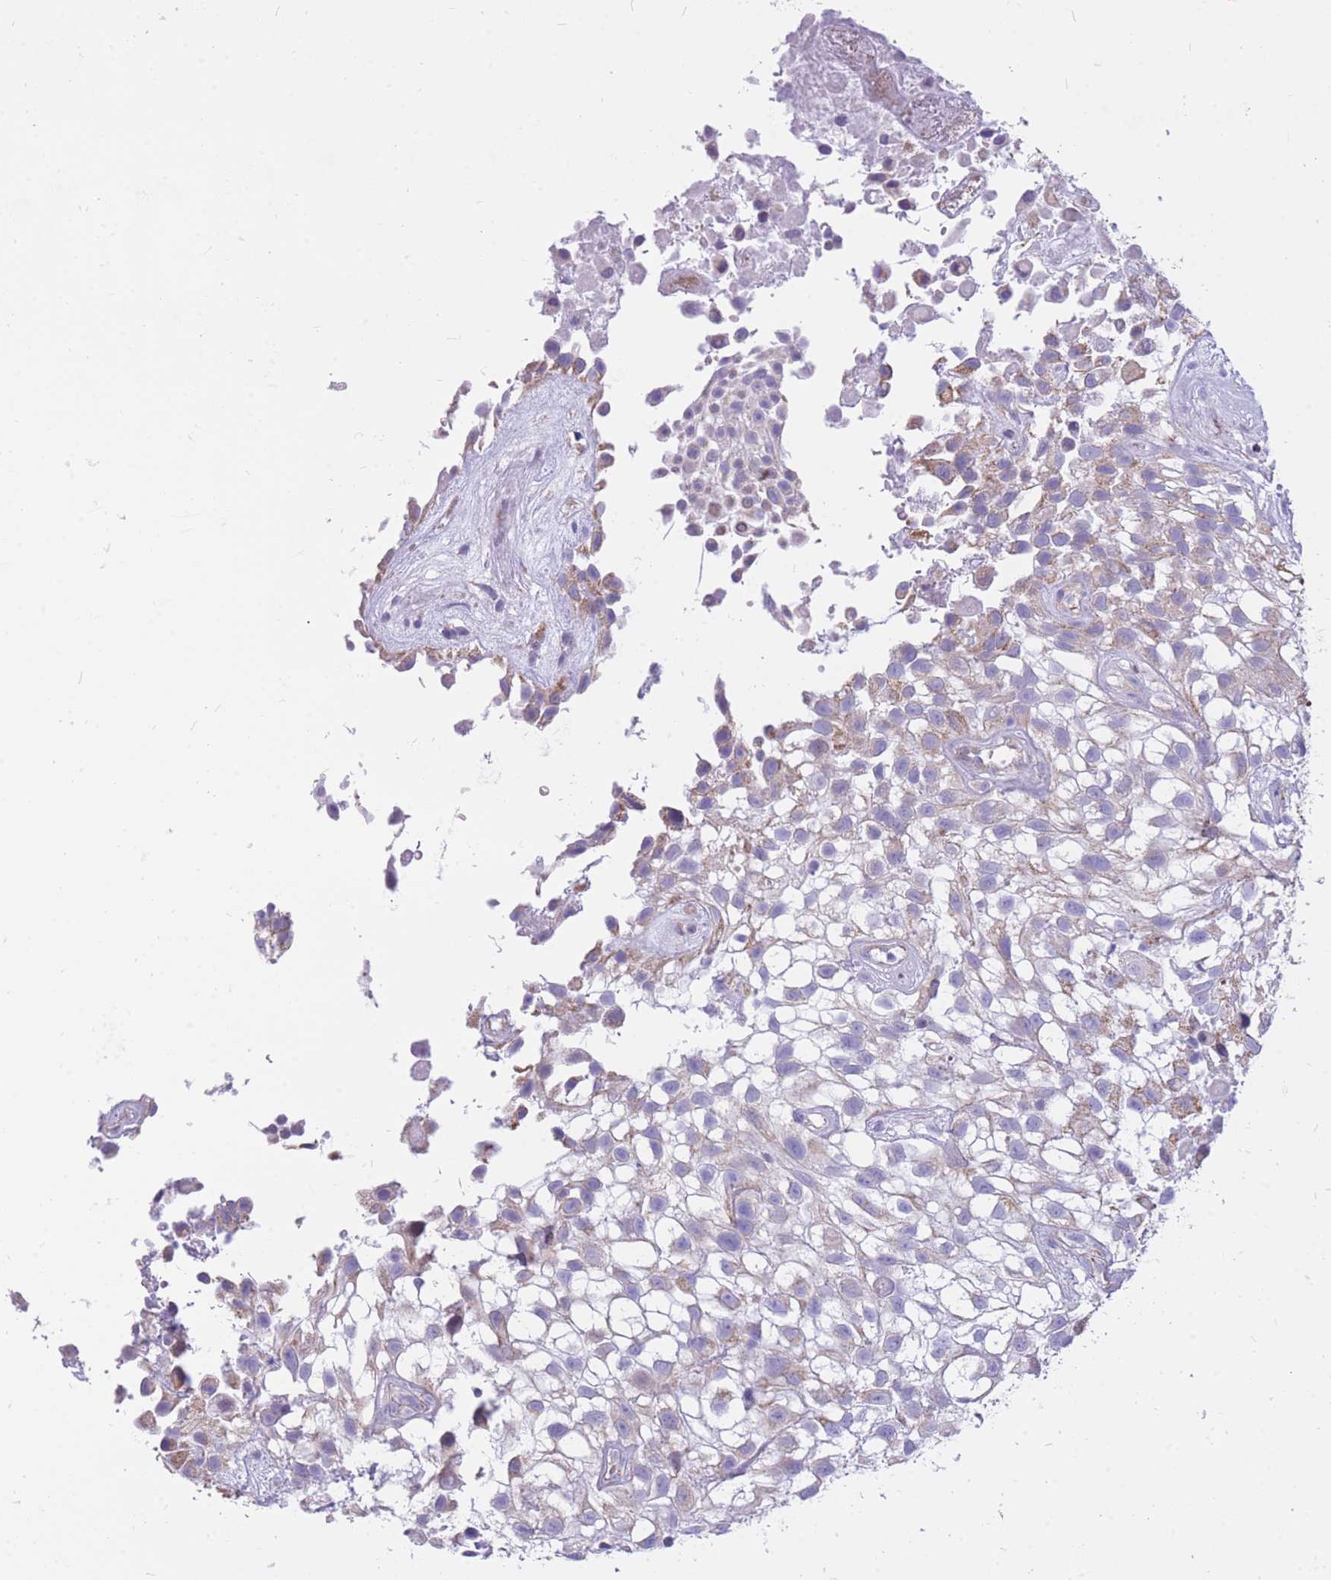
{"staining": {"intensity": "weak", "quantity": "<25%", "location": "cytoplasmic/membranous"}, "tissue": "urothelial cancer", "cell_type": "Tumor cells", "image_type": "cancer", "snomed": [{"axis": "morphology", "description": "Urothelial carcinoma, High grade"}, {"axis": "topography", "description": "Urinary bladder"}], "caption": "There is no significant expression in tumor cells of urothelial cancer. (DAB IHC with hematoxylin counter stain).", "gene": "PCSK1", "patient": {"sex": "male", "age": 56}}